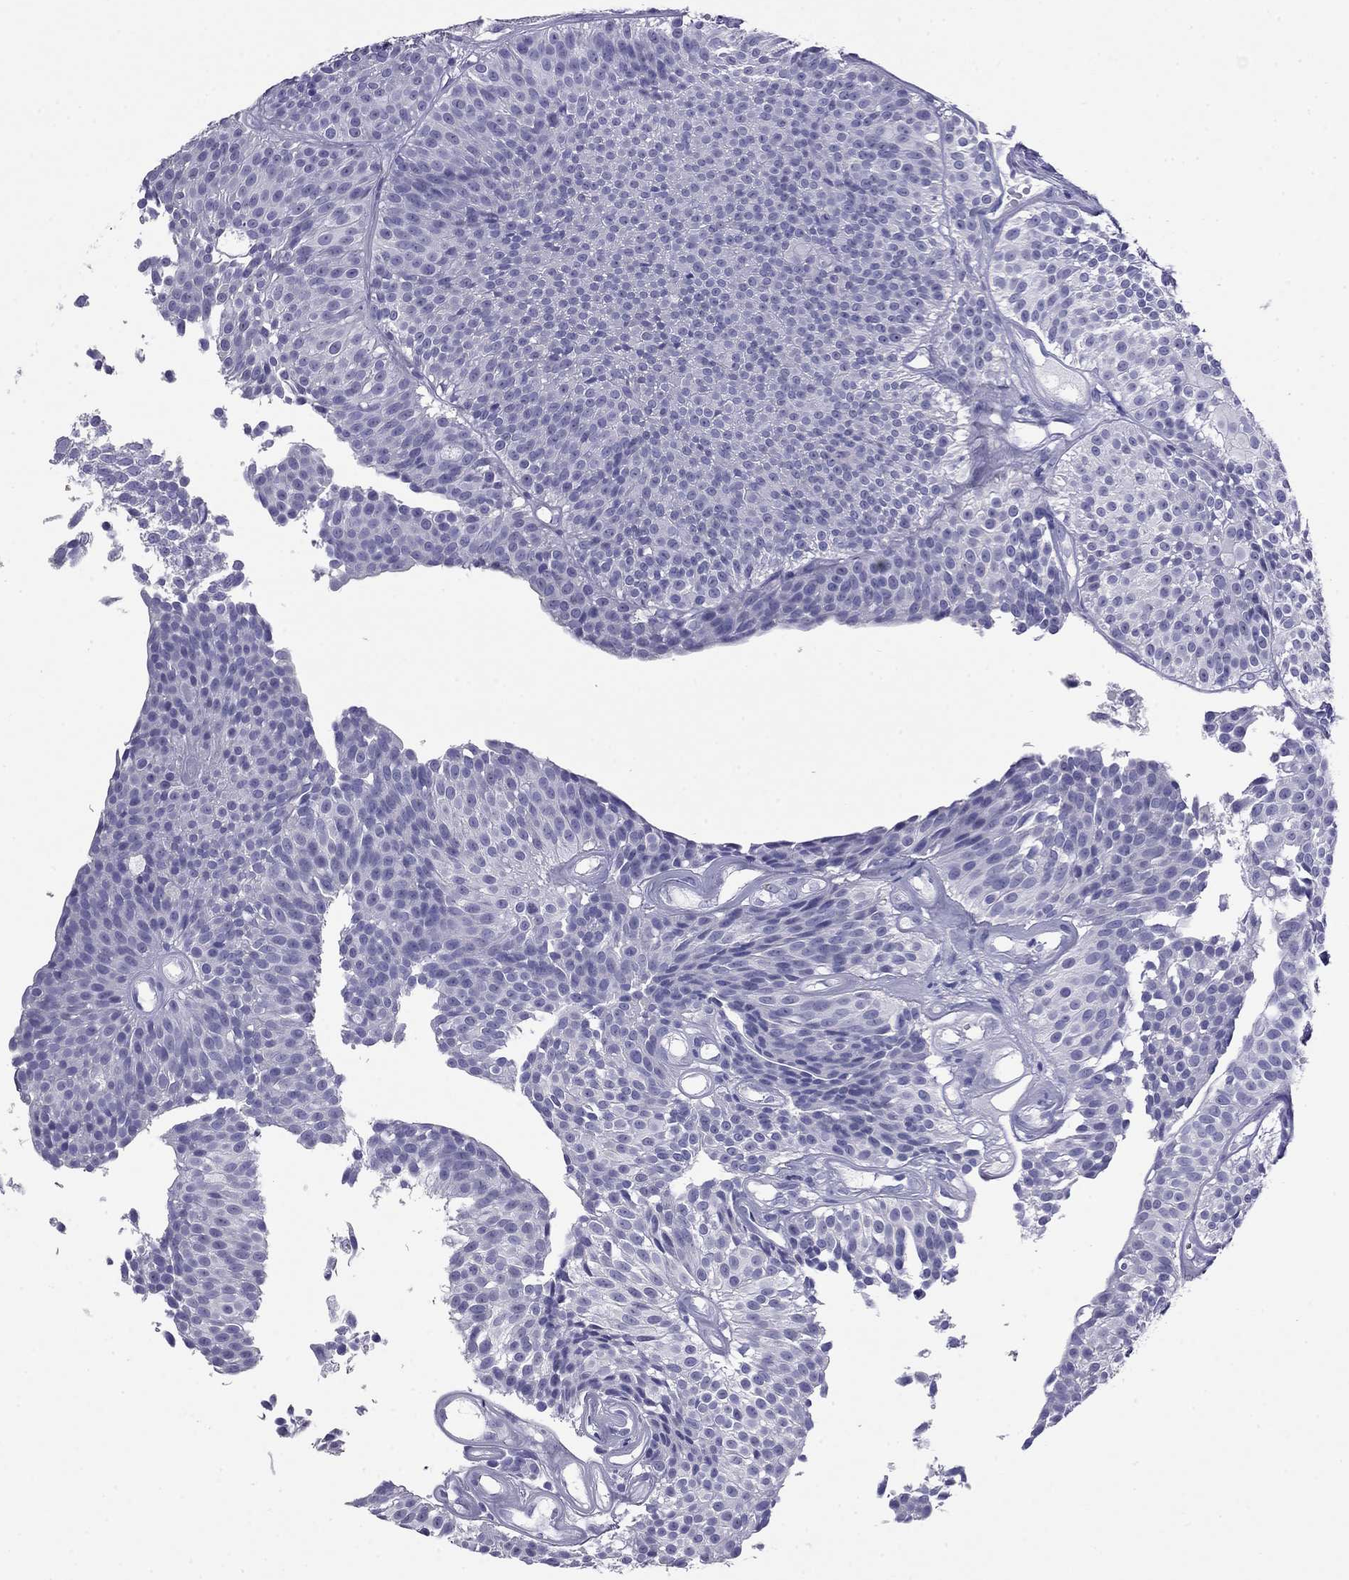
{"staining": {"intensity": "negative", "quantity": "none", "location": "none"}, "tissue": "urothelial cancer", "cell_type": "Tumor cells", "image_type": "cancer", "snomed": [{"axis": "morphology", "description": "Urothelial carcinoma, Low grade"}, {"axis": "topography", "description": "Urinary bladder"}], "caption": "IHC photomicrograph of neoplastic tissue: urothelial cancer stained with DAB (3,3'-diaminobenzidine) displays no significant protein positivity in tumor cells.", "gene": "ODF4", "patient": {"sex": "male", "age": 63}}